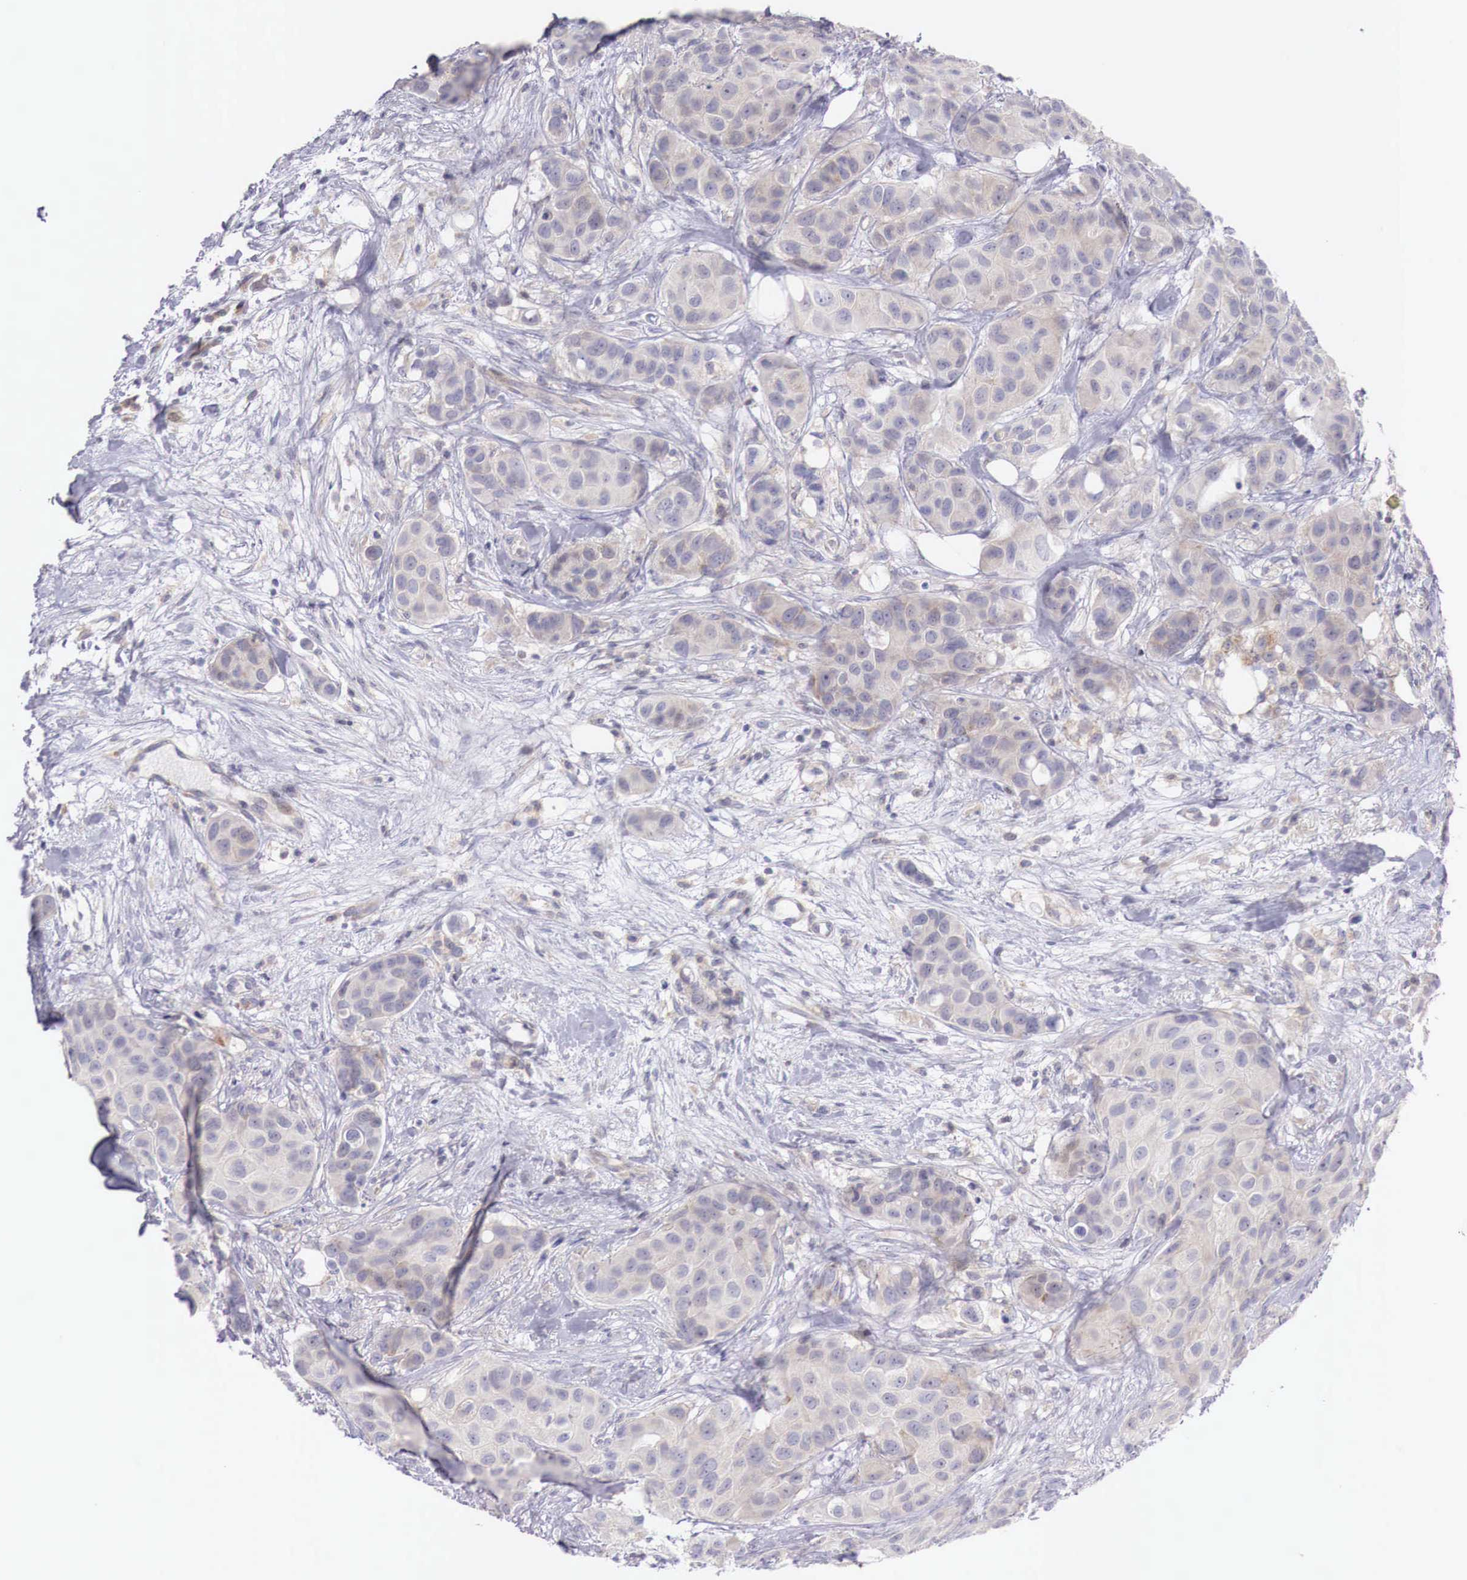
{"staining": {"intensity": "weak", "quantity": "25%-75%", "location": "none"}, "tissue": "breast cancer", "cell_type": "Tumor cells", "image_type": "cancer", "snomed": [{"axis": "morphology", "description": "Duct carcinoma"}, {"axis": "topography", "description": "Breast"}], "caption": "Human breast cancer (invasive ductal carcinoma) stained with a brown dye displays weak None positive expression in approximately 25%-75% of tumor cells.", "gene": "CLCN5", "patient": {"sex": "female", "age": 68}}